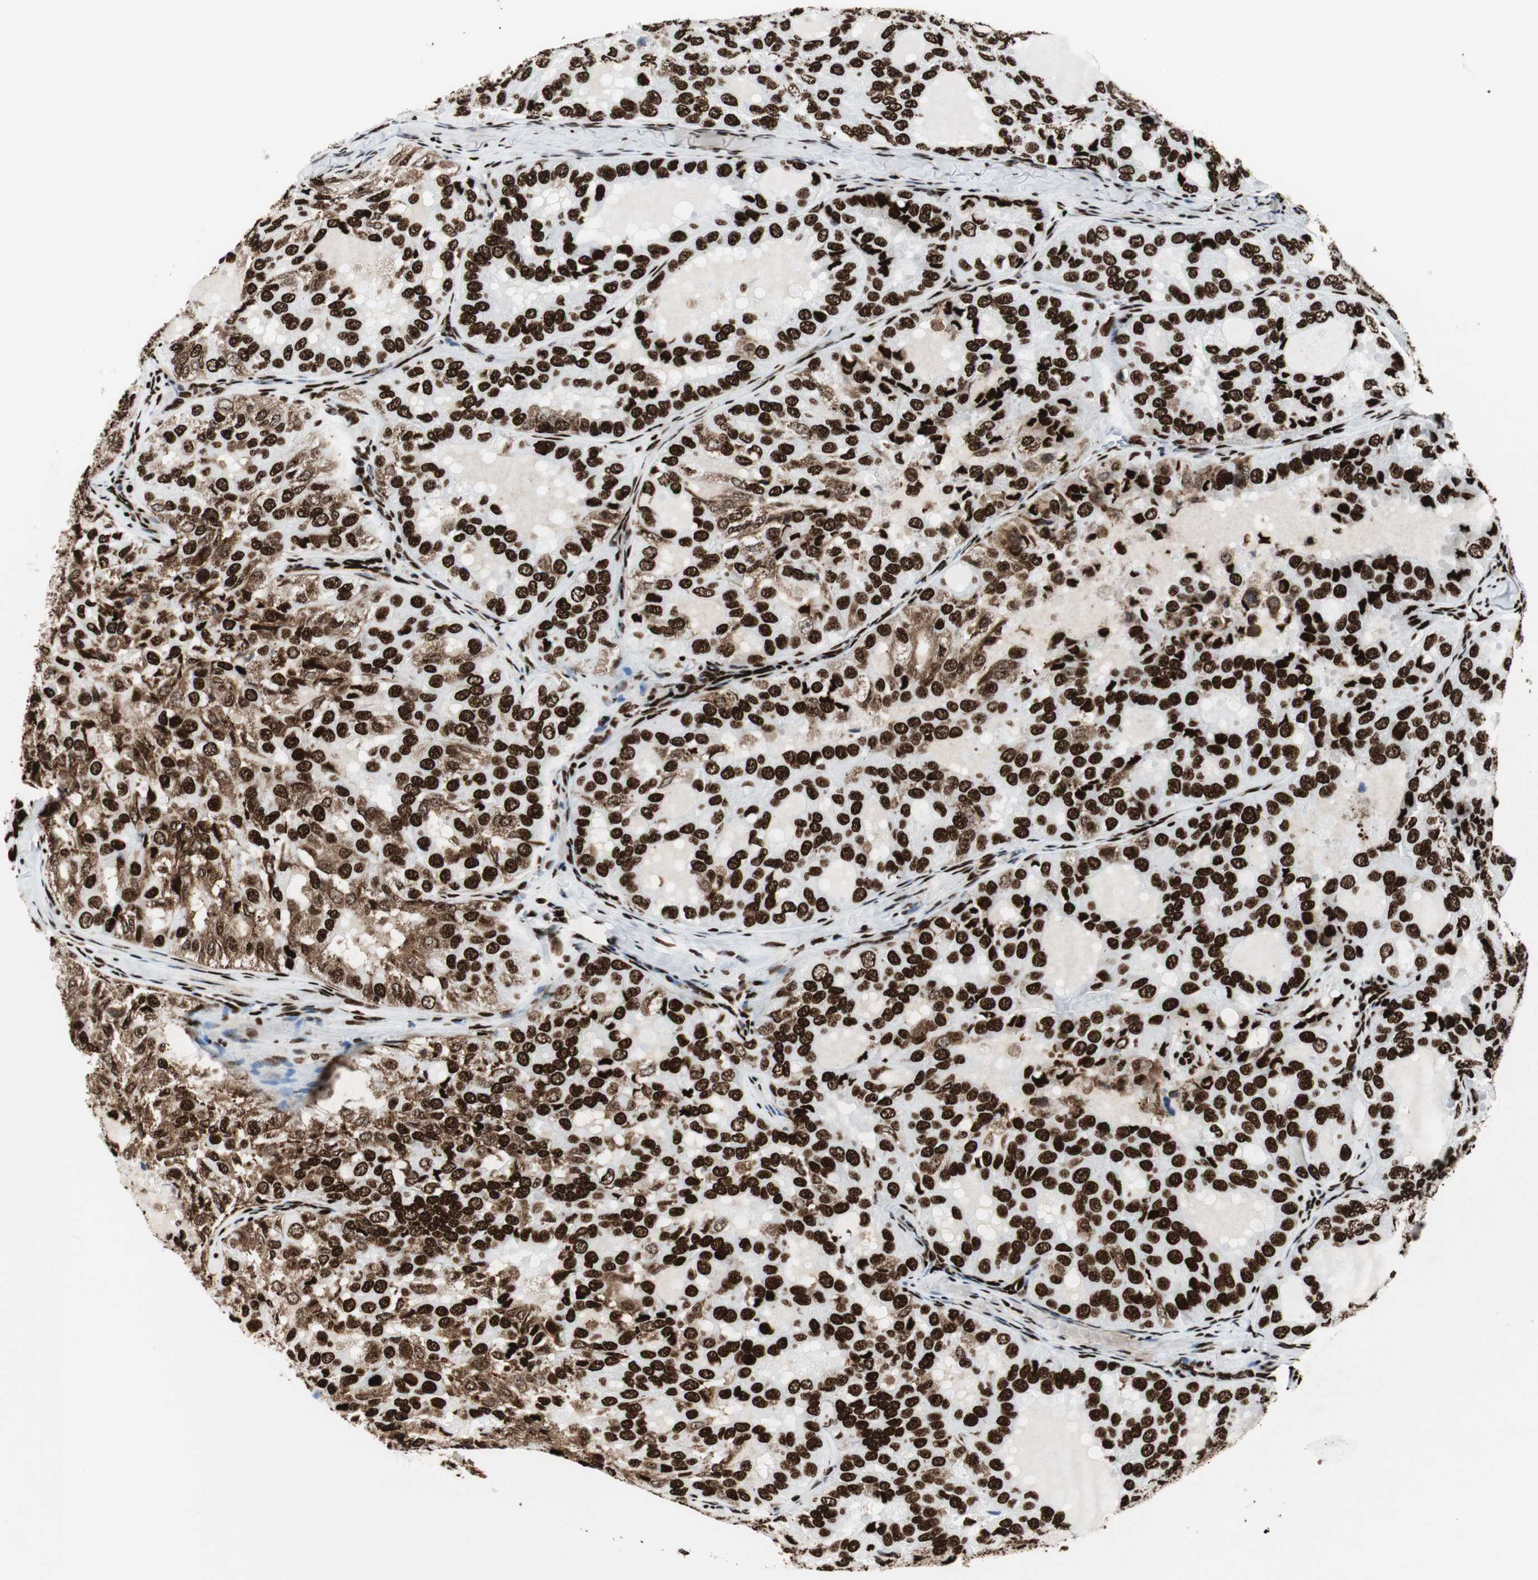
{"staining": {"intensity": "strong", "quantity": ">75%", "location": "cytoplasmic/membranous,nuclear"}, "tissue": "thyroid cancer", "cell_type": "Tumor cells", "image_type": "cancer", "snomed": [{"axis": "morphology", "description": "Follicular adenoma carcinoma, NOS"}, {"axis": "topography", "description": "Thyroid gland"}], "caption": "This image reveals thyroid cancer (follicular adenoma carcinoma) stained with IHC to label a protein in brown. The cytoplasmic/membranous and nuclear of tumor cells show strong positivity for the protein. Nuclei are counter-stained blue.", "gene": "NCL", "patient": {"sex": "male", "age": 75}}